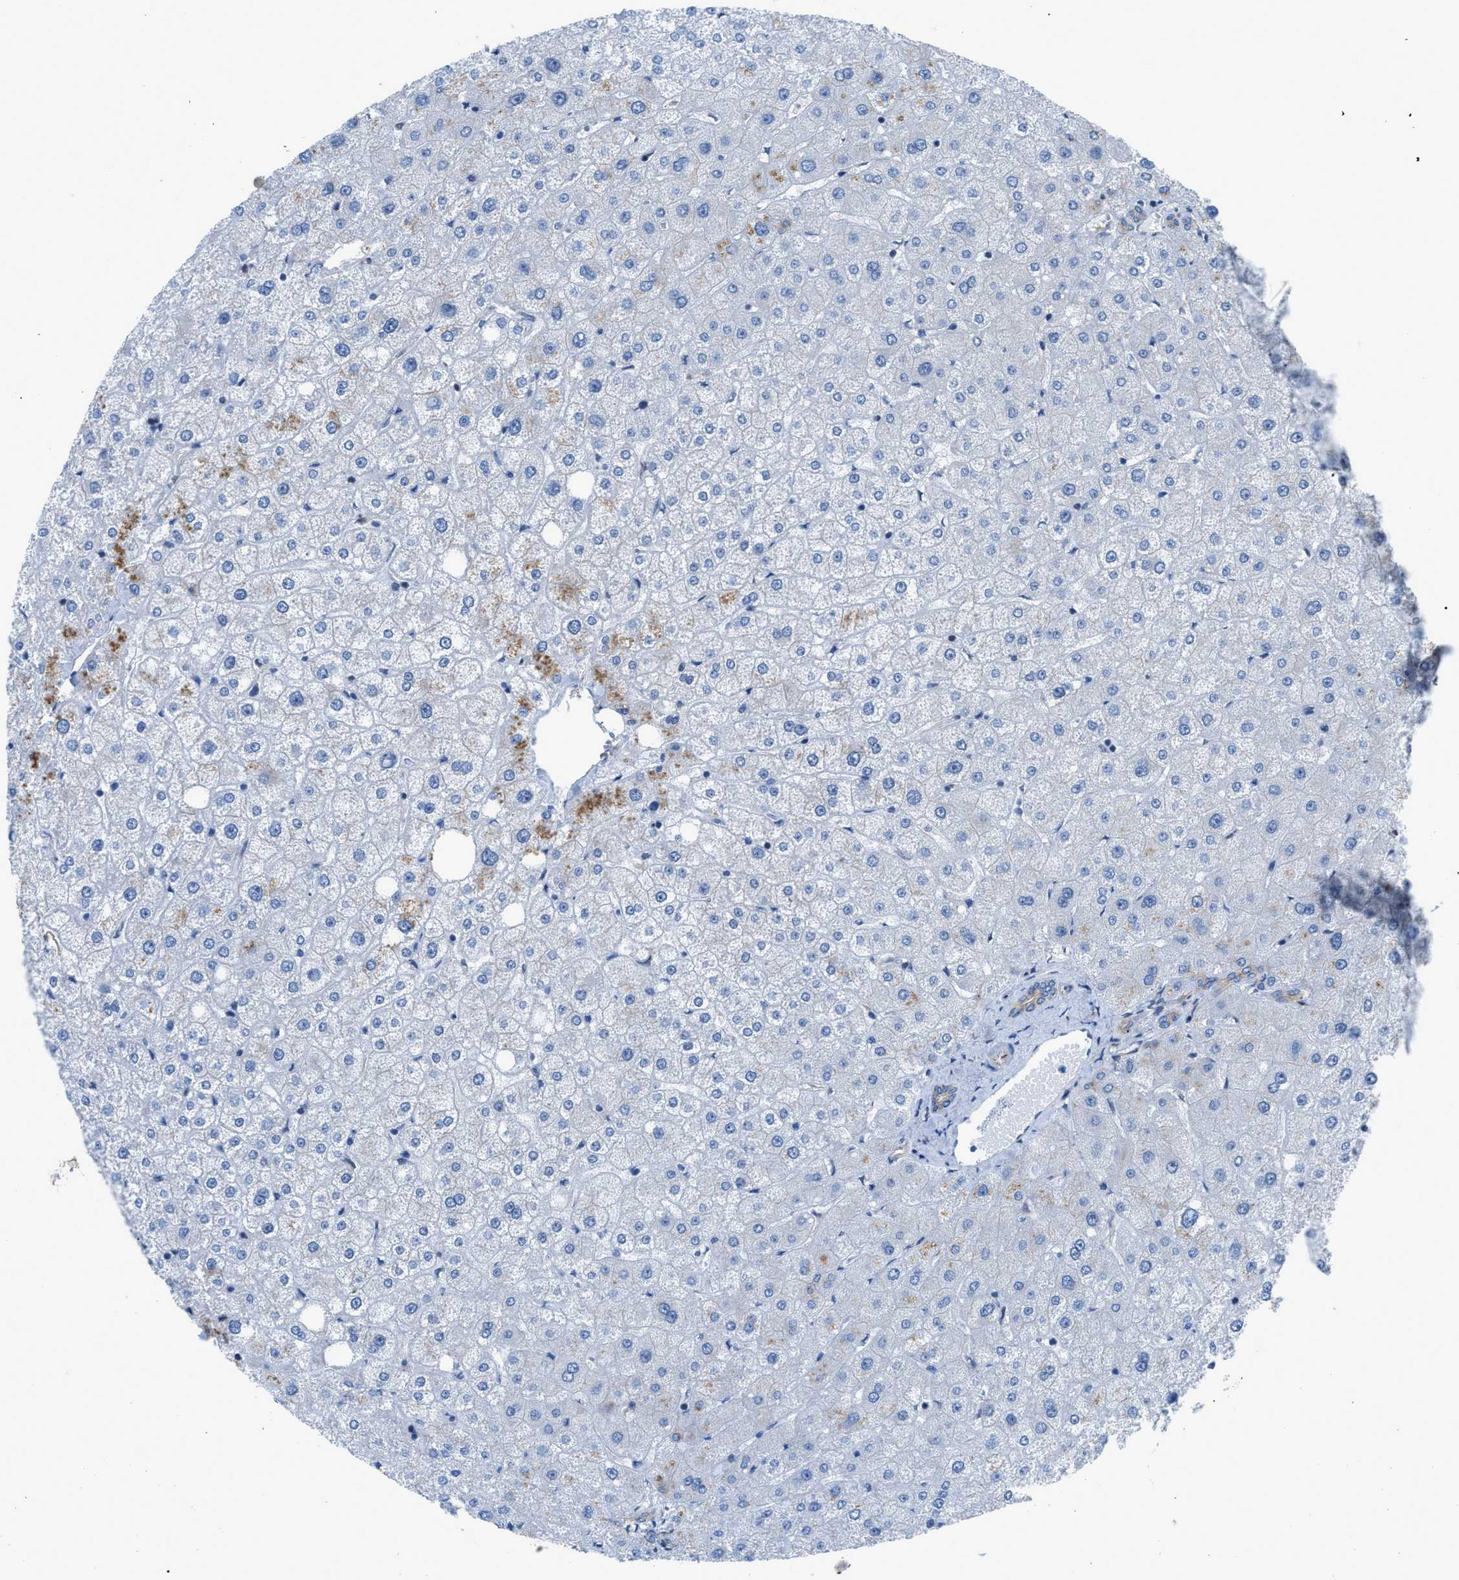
{"staining": {"intensity": "weak", "quantity": "25%-75%", "location": "cytoplasmic/membranous"}, "tissue": "liver", "cell_type": "Cholangiocytes", "image_type": "normal", "snomed": [{"axis": "morphology", "description": "Normal tissue, NOS"}, {"axis": "topography", "description": "Liver"}], "caption": "This histopathology image demonstrates normal liver stained with immunohistochemistry (IHC) to label a protein in brown. The cytoplasmic/membranous of cholangiocytes show weak positivity for the protein. Nuclei are counter-stained blue.", "gene": "DMAC1", "patient": {"sex": "male", "age": 73}}